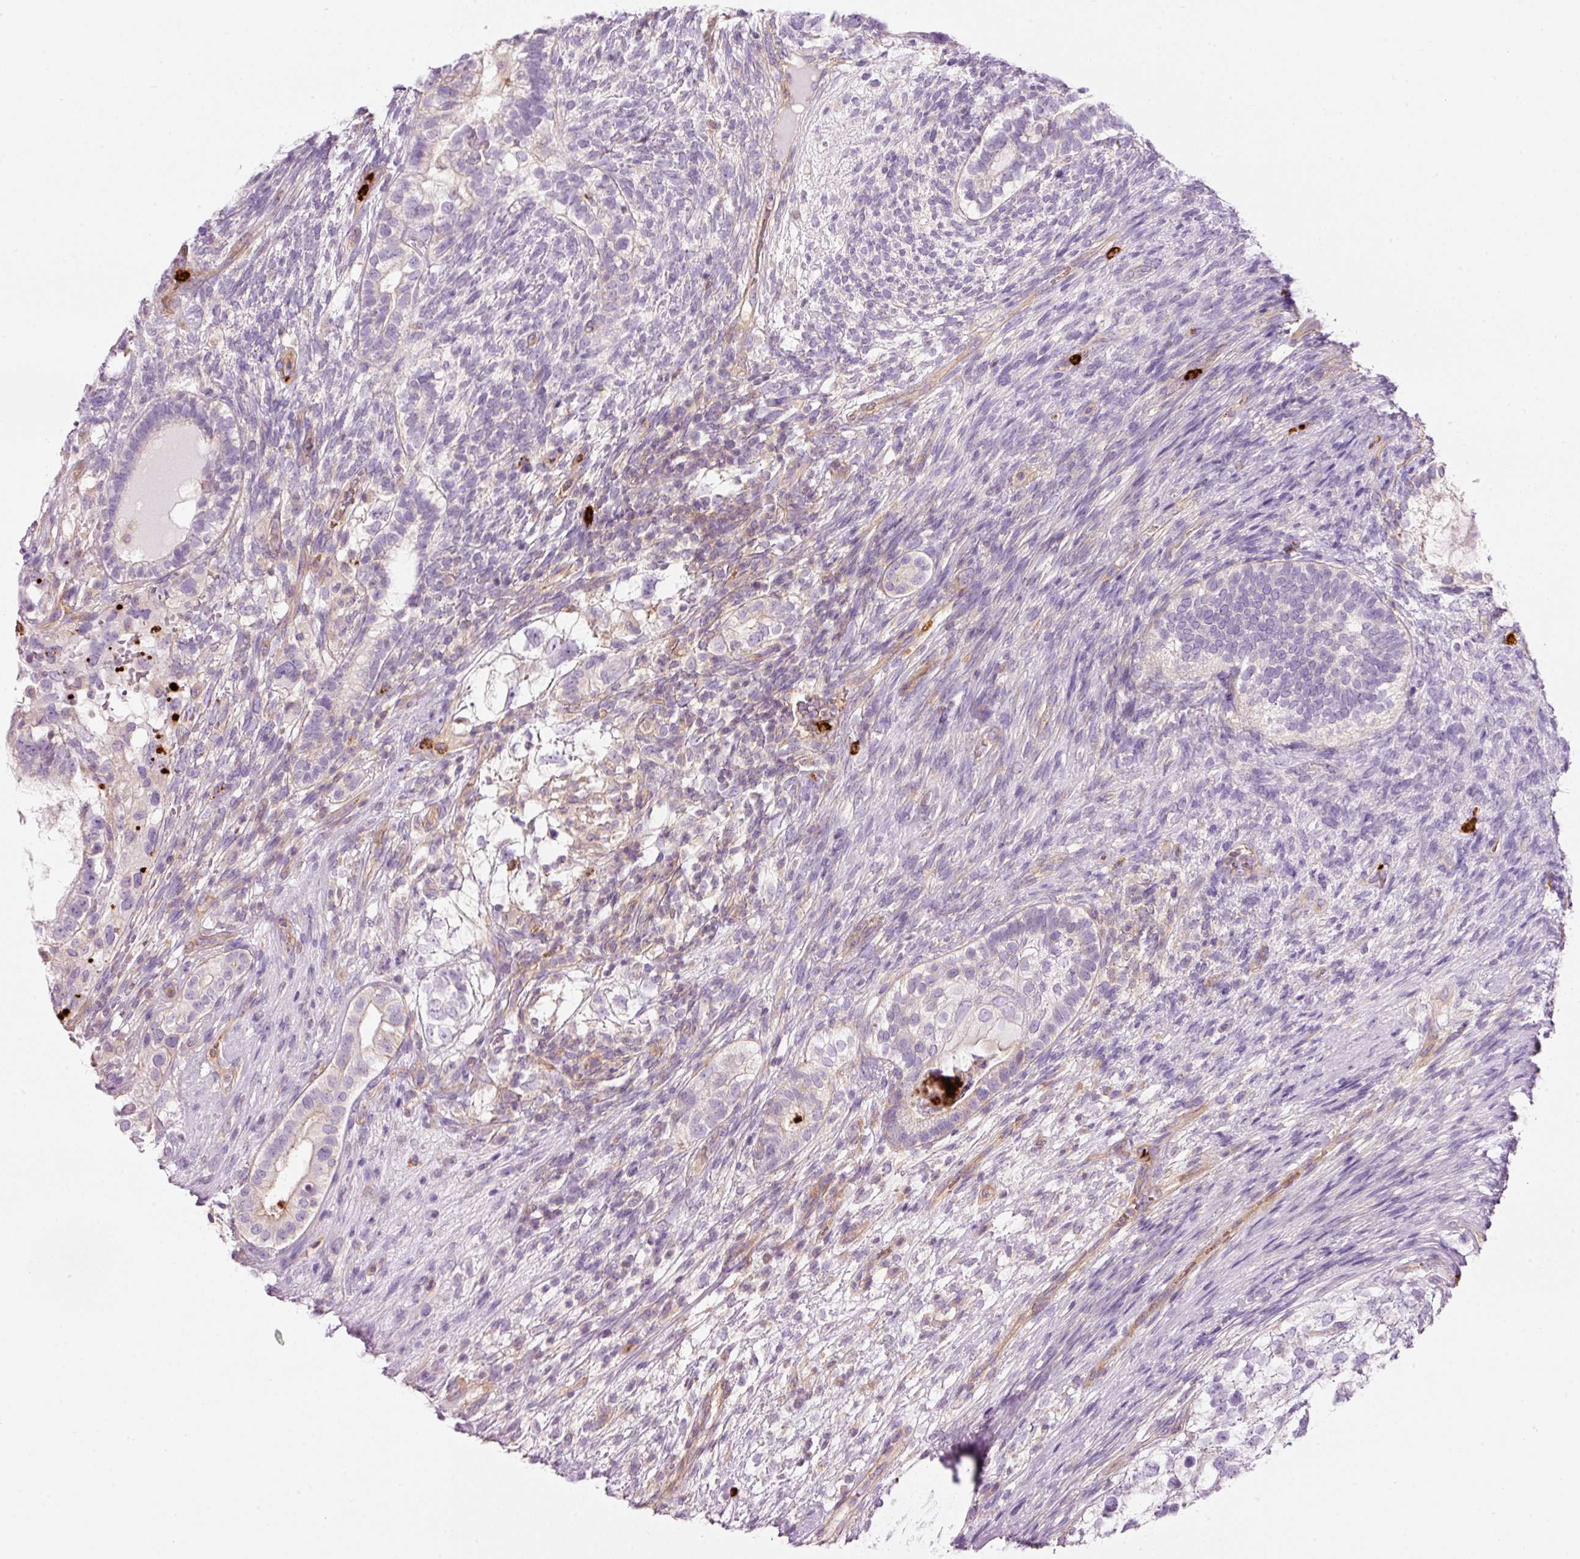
{"staining": {"intensity": "negative", "quantity": "none", "location": "none"}, "tissue": "testis cancer", "cell_type": "Tumor cells", "image_type": "cancer", "snomed": [{"axis": "morphology", "description": "Seminoma, NOS"}, {"axis": "morphology", "description": "Carcinoma, Embryonal, NOS"}, {"axis": "topography", "description": "Testis"}], "caption": "Immunohistochemistry (IHC) image of neoplastic tissue: human testis cancer (embryonal carcinoma) stained with DAB (3,3'-diaminobenzidine) reveals no significant protein expression in tumor cells. Nuclei are stained in blue.", "gene": "MAP3K3", "patient": {"sex": "male", "age": 41}}